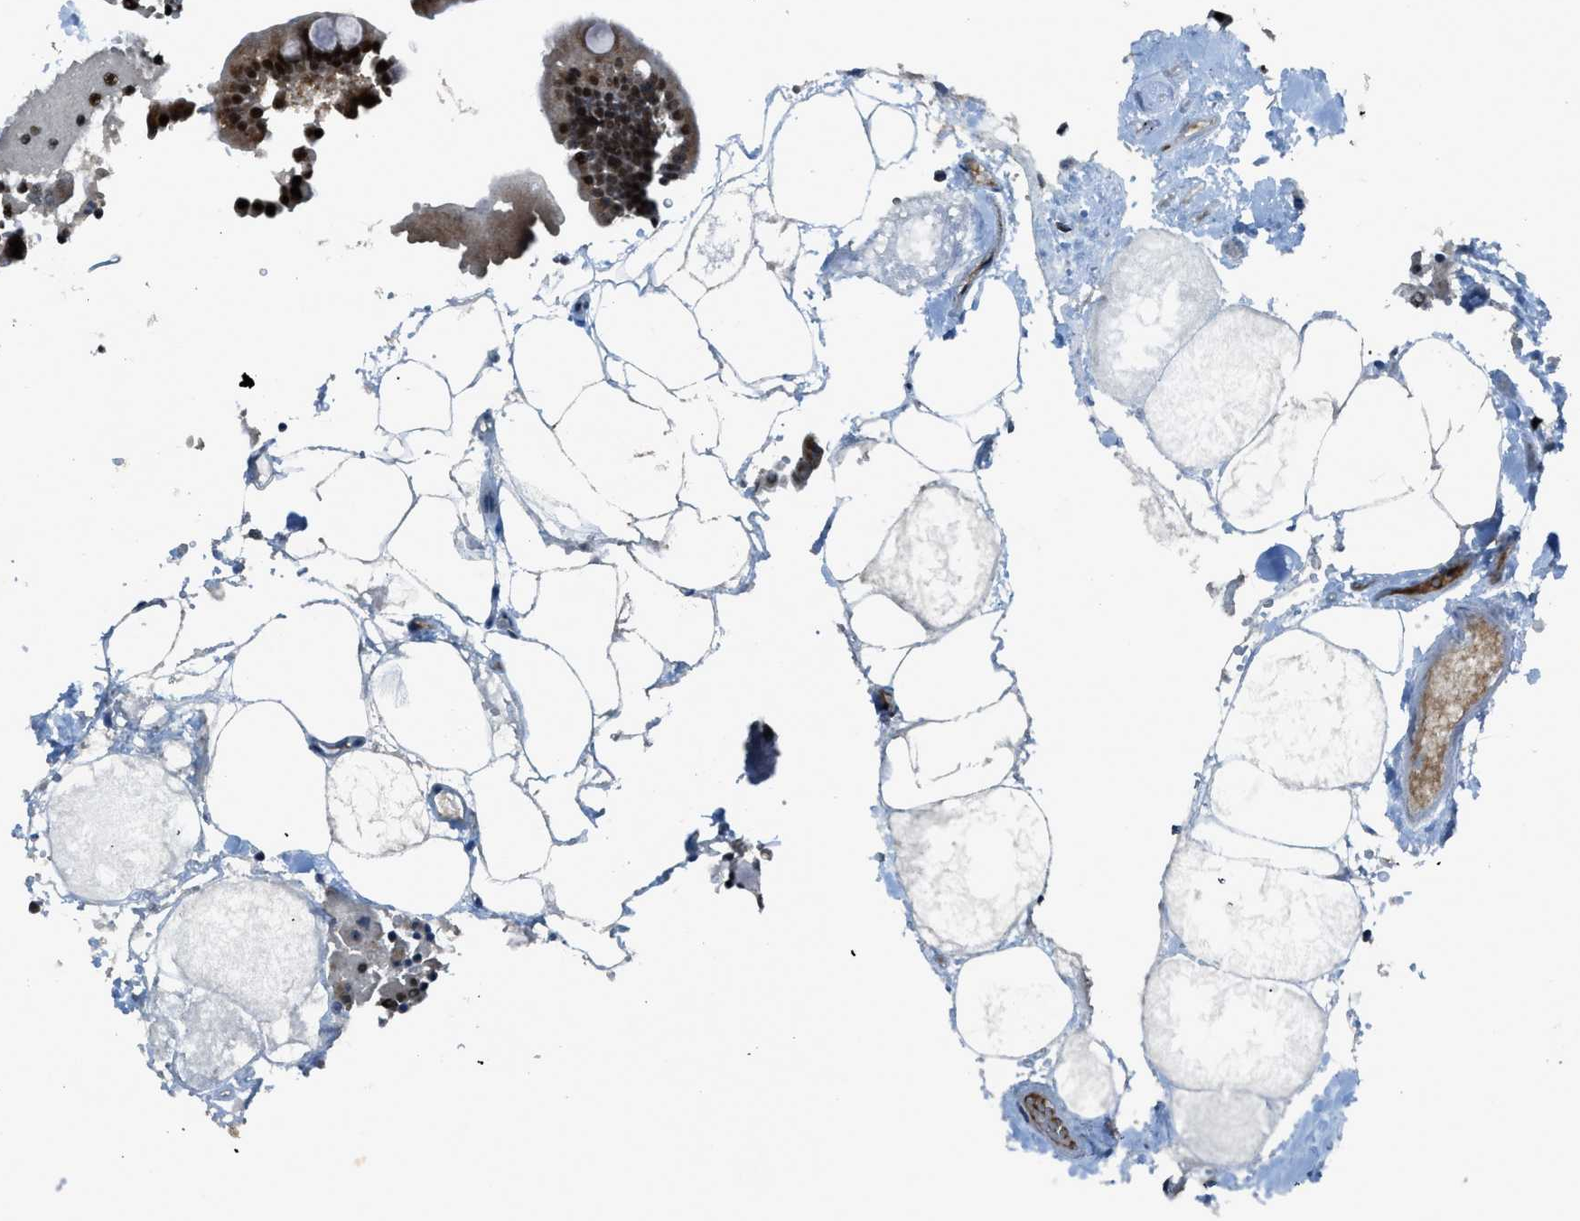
{"staining": {"intensity": "strong", "quantity": ">75%", "location": "cytoplasmic/membranous,nuclear"}, "tissue": "duodenum", "cell_type": "Glandular cells", "image_type": "normal", "snomed": [{"axis": "morphology", "description": "Normal tissue, NOS"}, {"axis": "topography", "description": "Duodenum"}], "caption": "A histopathology image showing strong cytoplasmic/membranous,nuclear positivity in approximately >75% of glandular cells in benign duodenum, as visualized by brown immunohistochemical staining.", "gene": "RAD51B", "patient": {"sex": "male", "age": 54}}